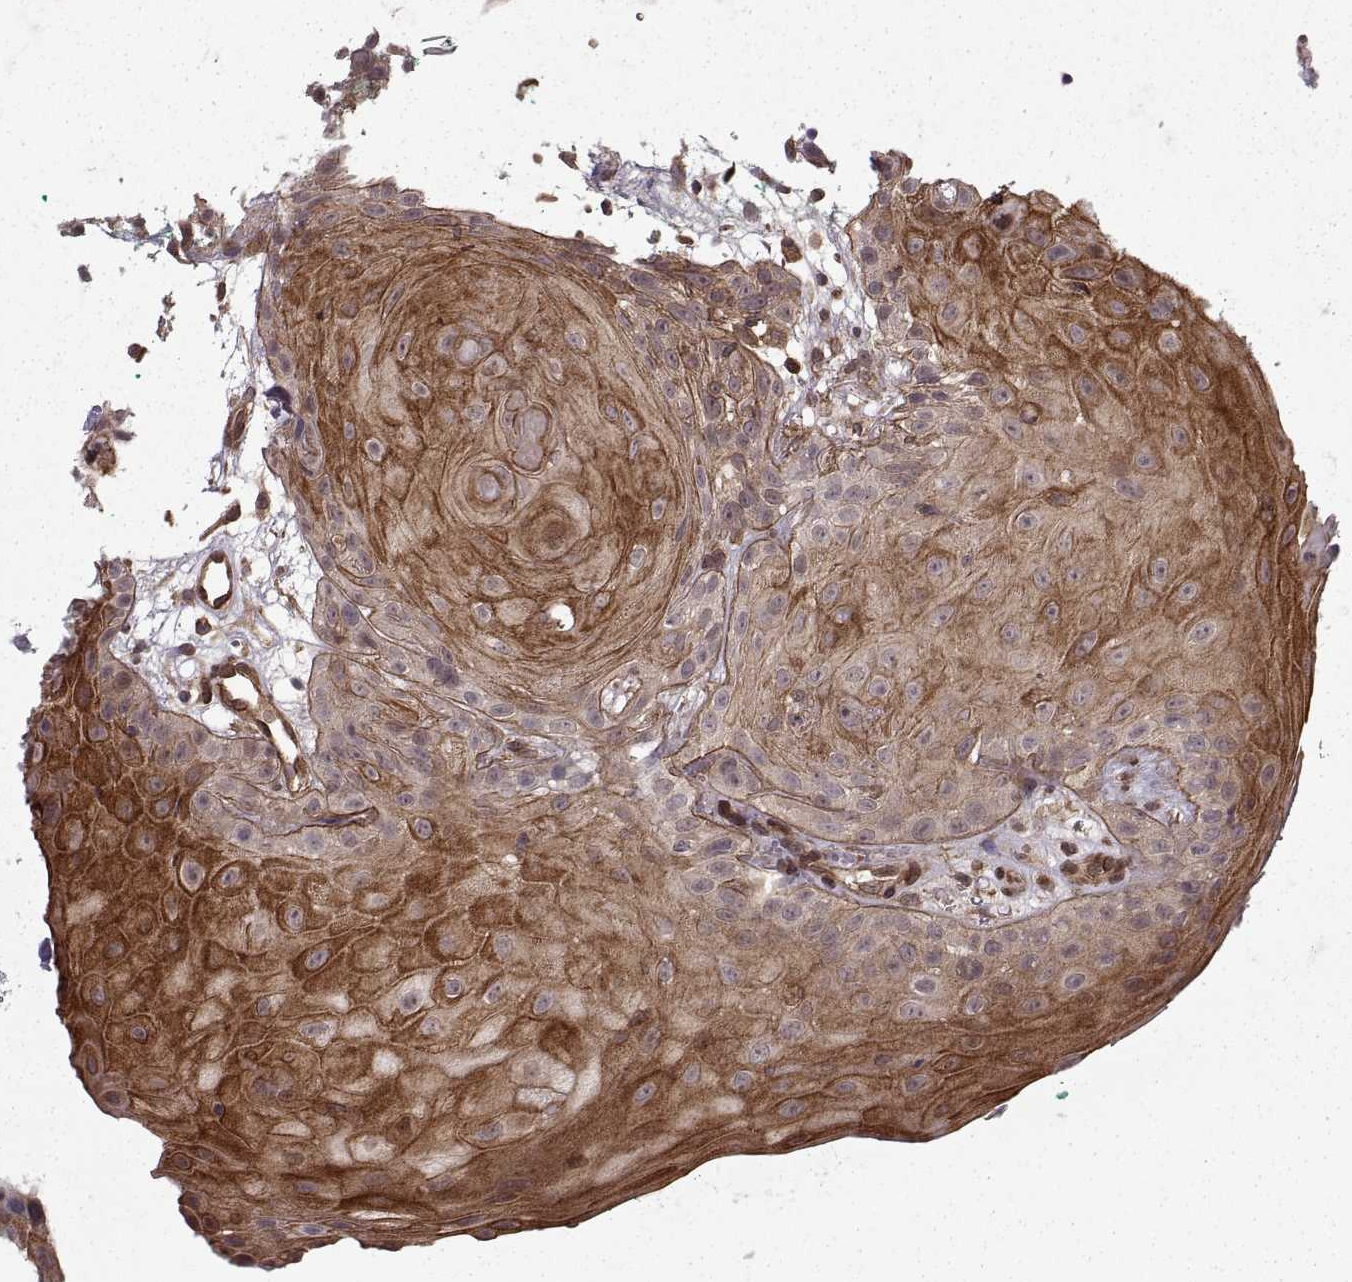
{"staining": {"intensity": "strong", "quantity": "<25%", "location": "cytoplasmic/membranous"}, "tissue": "head and neck cancer", "cell_type": "Tumor cells", "image_type": "cancer", "snomed": [{"axis": "morphology", "description": "Normal tissue, NOS"}, {"axis": "morphology", "description": "Squamous cell carcinoma, NOS"}, {"axis": "topography", "description": "Oral tissue"}, {"axis": "topography", "description": "Salivary gland"}, {"axis": "topography", "description": "Head-Neck"}], "caption": "A high-resolution photomicrograph shows immunohistochemistry (IHC) staining of head and neck squamous cell carcinoma, which shows strong cytoplasmic/membranous expression in about <25% of tumor cells.", "gene": "DEDD", "patient": {"sex": "female", "age": 62}}